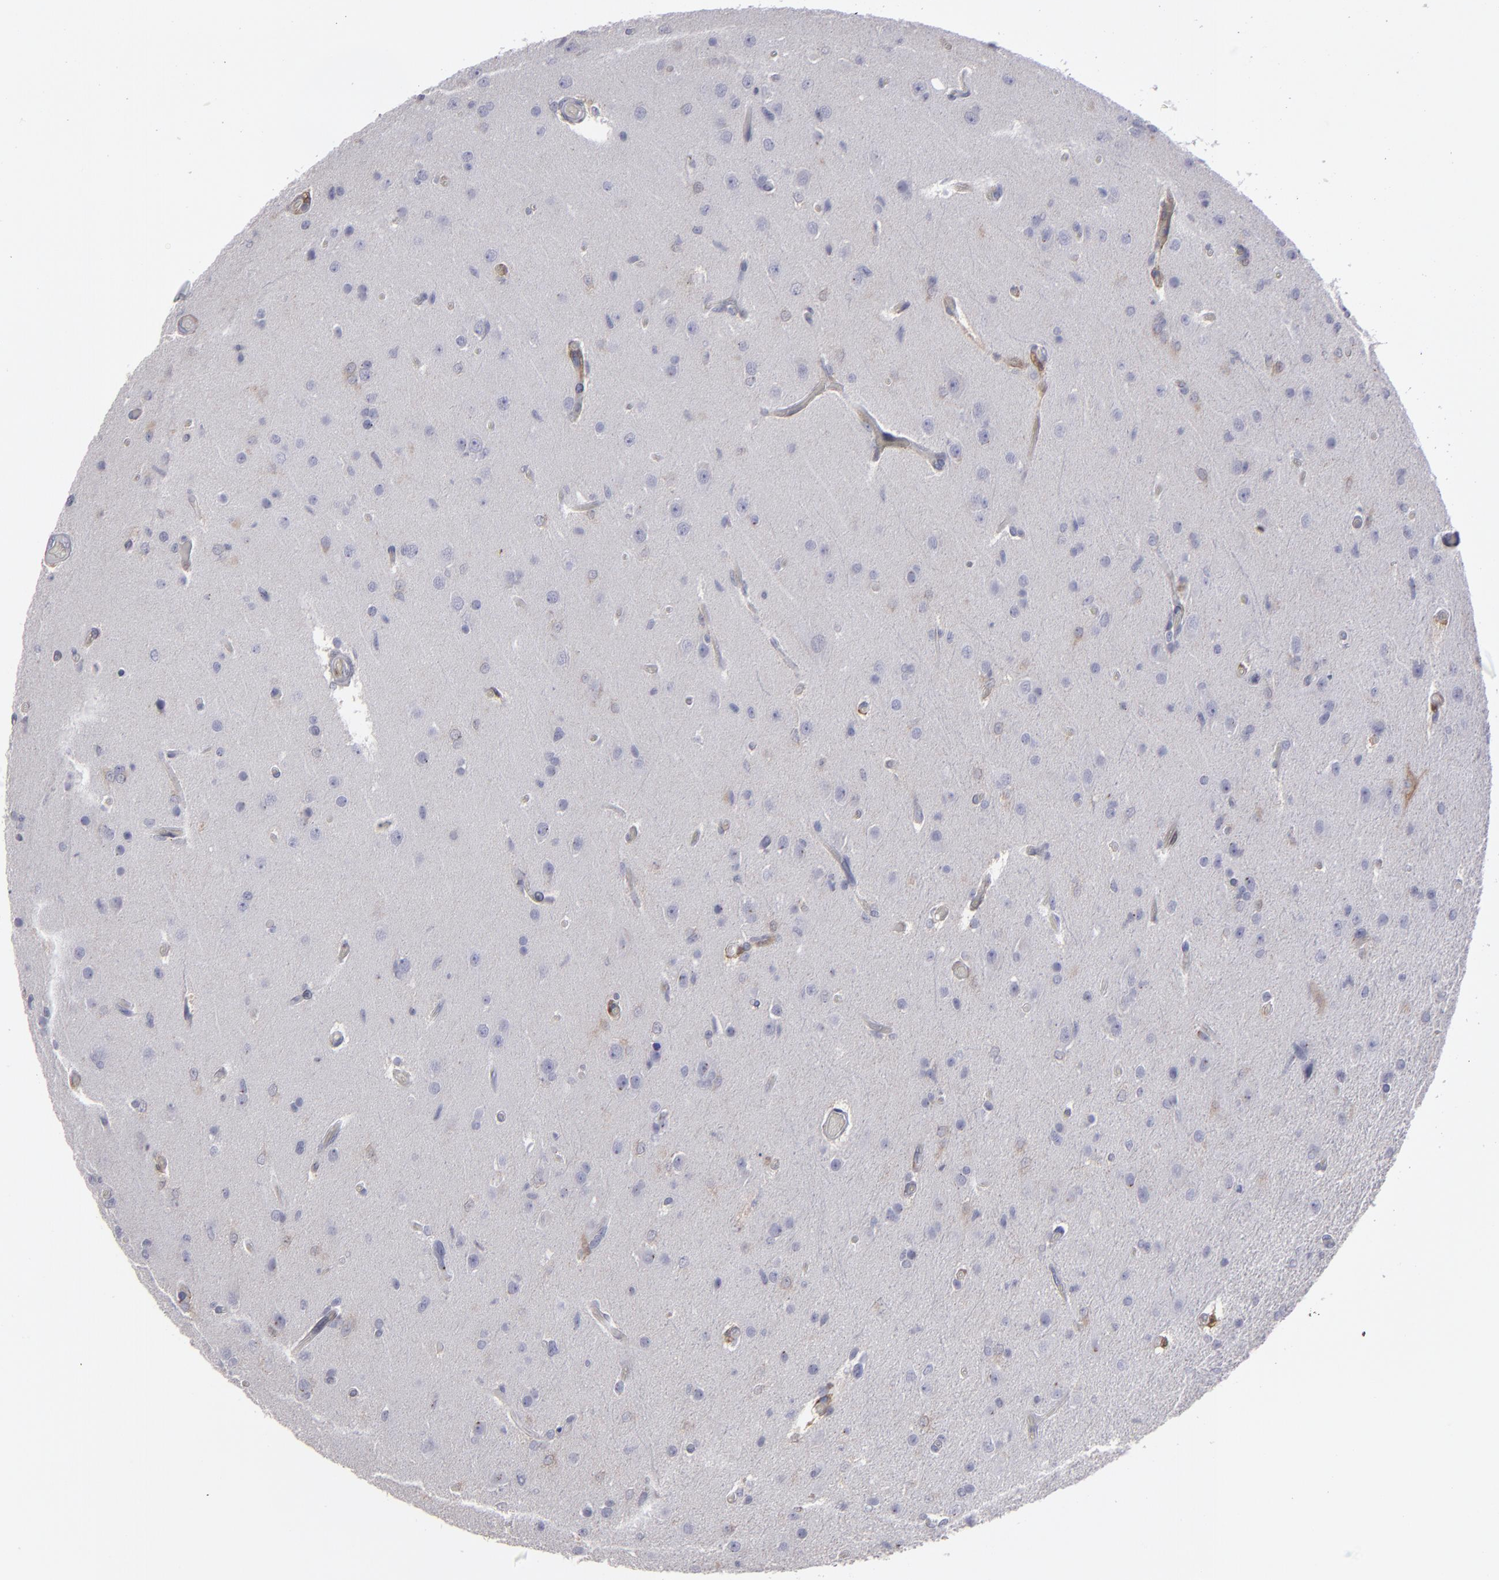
{"staining": {"intensity": "weak", "quantity": "<25%", "location": "cytoplasmic/membranous"}, "tissue": "glioma", "cell_type": "Tumor cells", "image_type": "cancer", "snomed": [{"axis": "morphology", "description": "Glioma, malignant, High grade"}, {"axis": "topography", "description": "Brain"}], "caption": "This histopathology image is of glioma stained with immunohistochemistry (IHC) to label a protein in brown with the nuclei are counter-stained blue. There is no expression in tumor cells. (IHC, brightfield microscopy, high magnification).", "gene": "SEMA3G", "patient": {"sex": "male", "age": 33}}